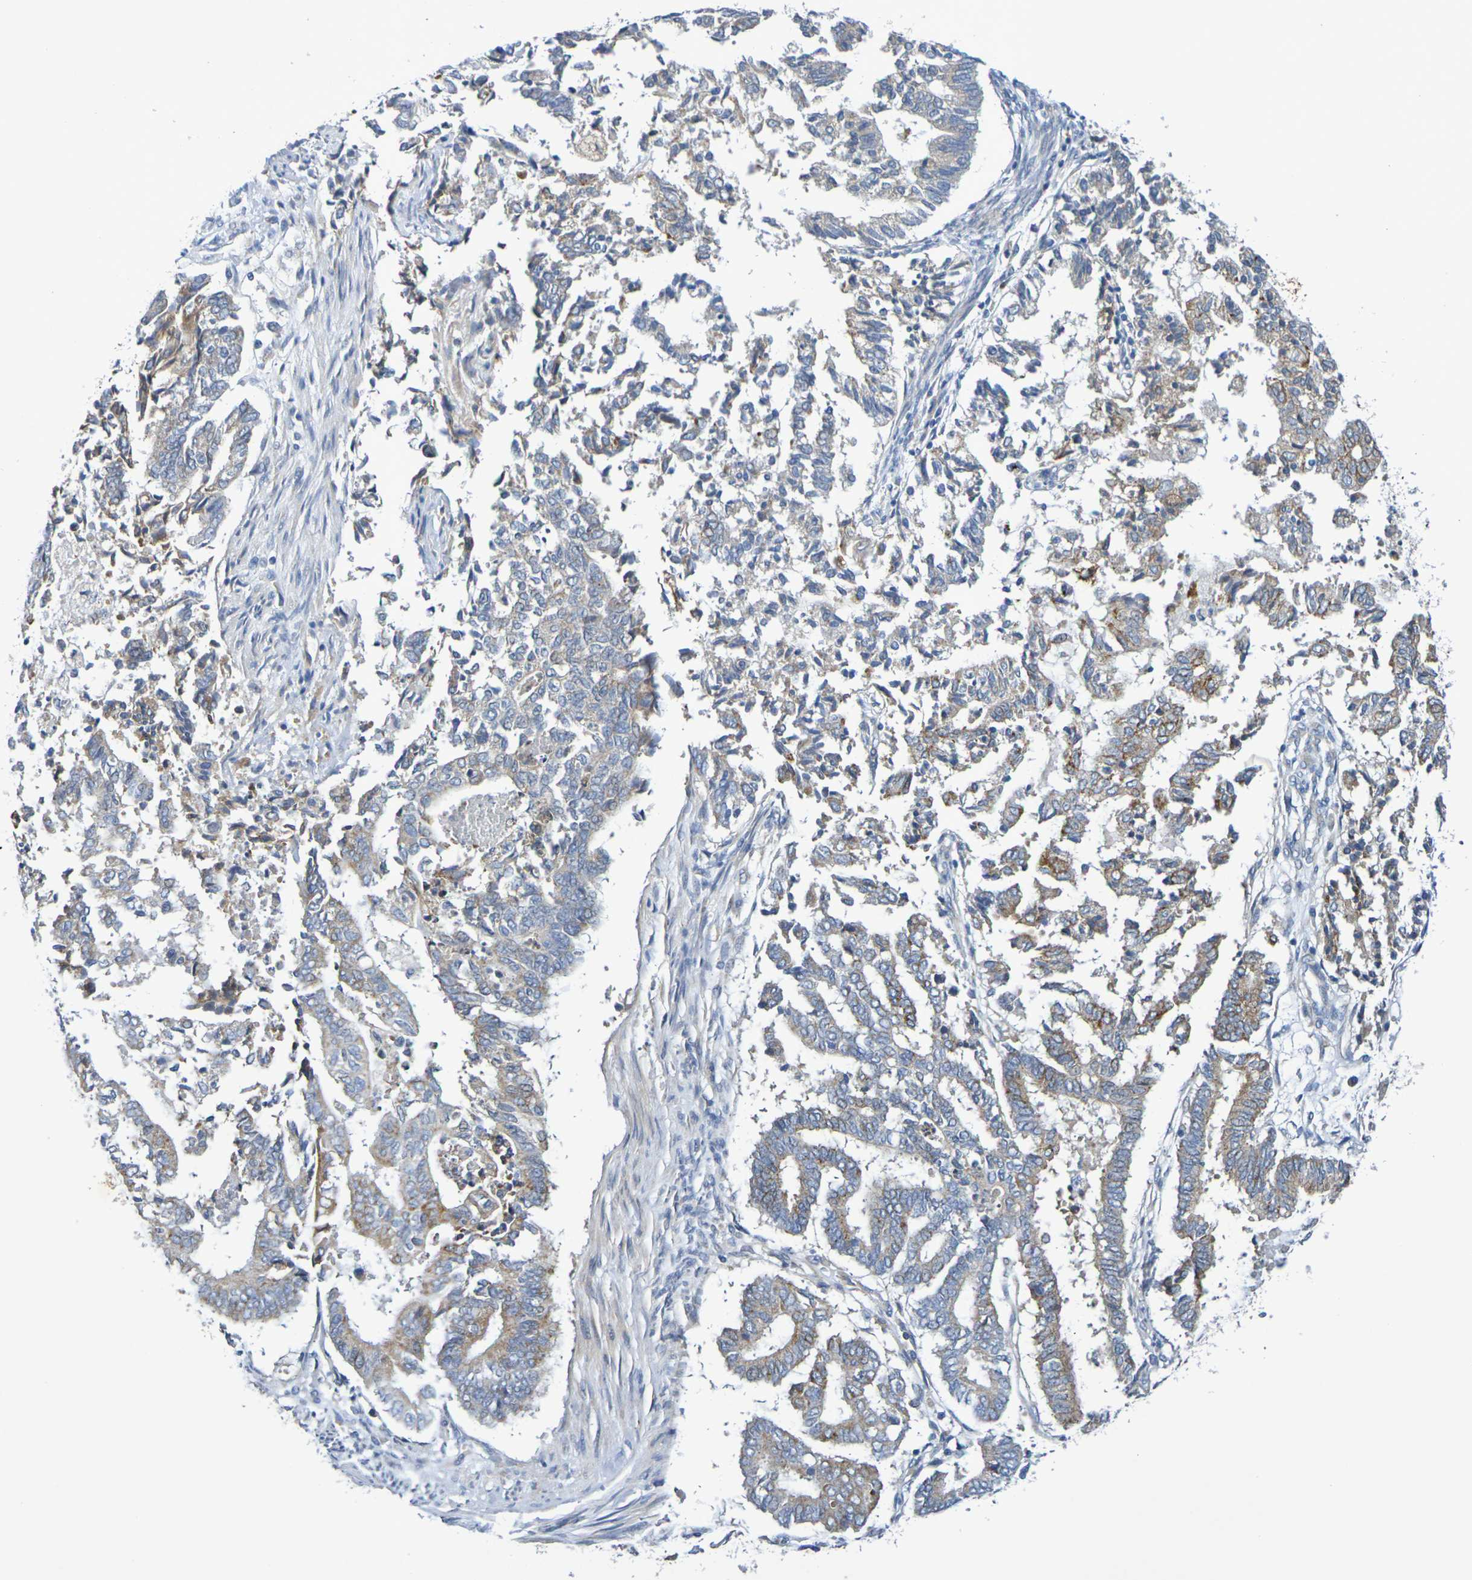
{"staining": {"intensity": "weak", "quantity": "<25%", "location": "cytoplasmic/membranous"}, "tissue": "endometrial cancer", "cell_type": "Tumor cells", "image_type": "cancer", "snomed": [{"axis": "morphology", "description": "Necrosis, NOS"}, {"axis": "morphology", "description": "Adenocarcinoma, NOS"}, {"axis": "topography", "description": "Endometrium"}], "caption": "Endometrial cancer (adenocarcinoma) stained for a protein using immunohistochemistry exhibits no expression tumor cells.", "gene": "SDC4", "patient": {"sex": "female", "age": 79}}